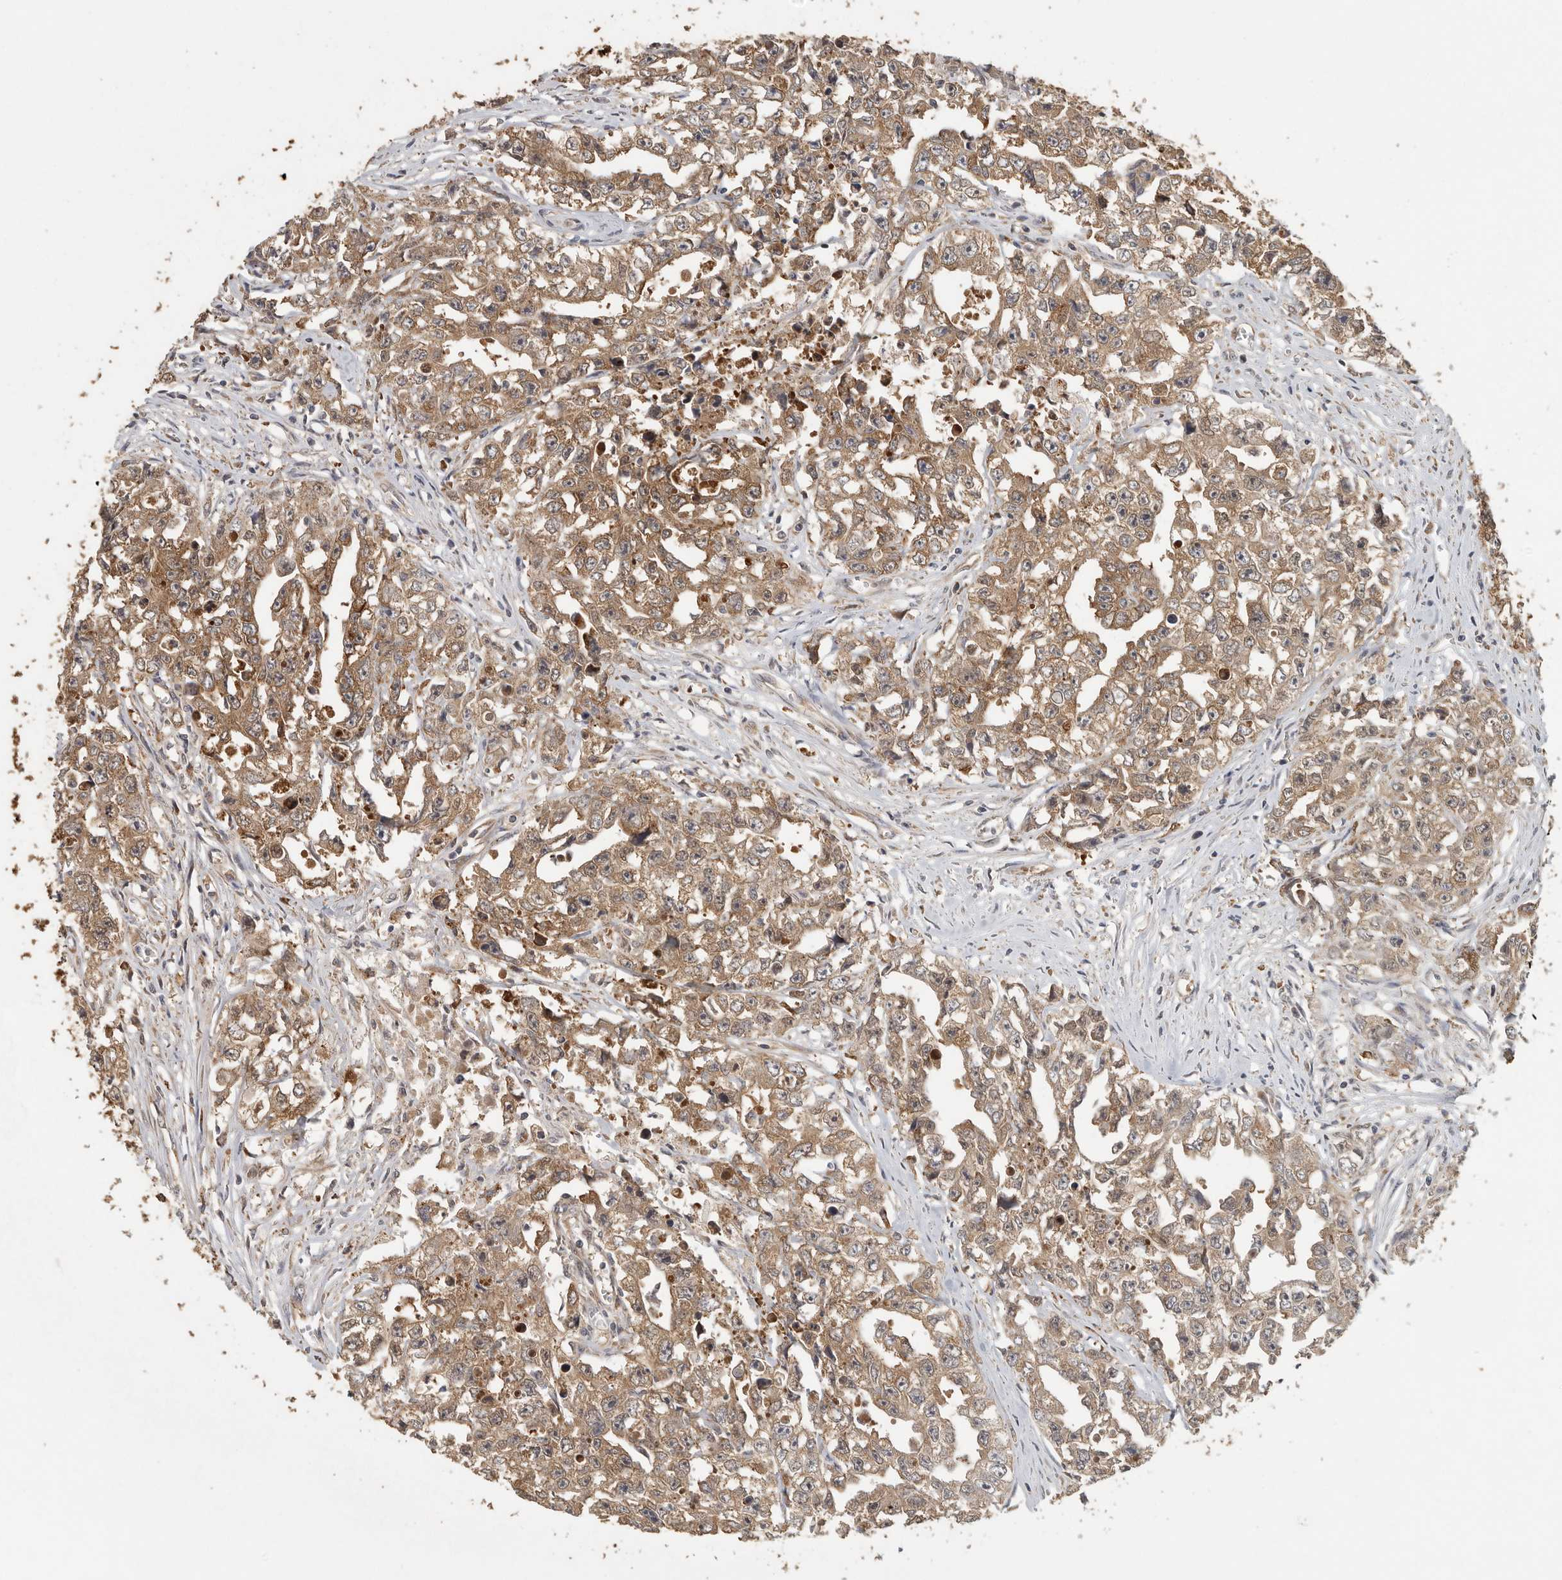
{"staining": {"intensity": "moderate", "quantity": ">75%", "location": "cytoplasmic/membranous"}, "tissue": "testis cancer", "cell_type": "Tumor cells", "image_type": "cancer", "snomed": [{"axis": "morphology", "description": "Seminoma, NOS"}, {"axis": "morphology", "description": "Carcinoma, Embryonal, NOS"}, {"axis": "topography", "description": "Testis"}], "caption": "Protein expression analysis of testis embryonal carcinoma demonstrates moderate cytoplasmic/membranous expression in about >75% of tumor cells.", "gene": "CCT8", "patient": {"sex": "male", "age": 43}}